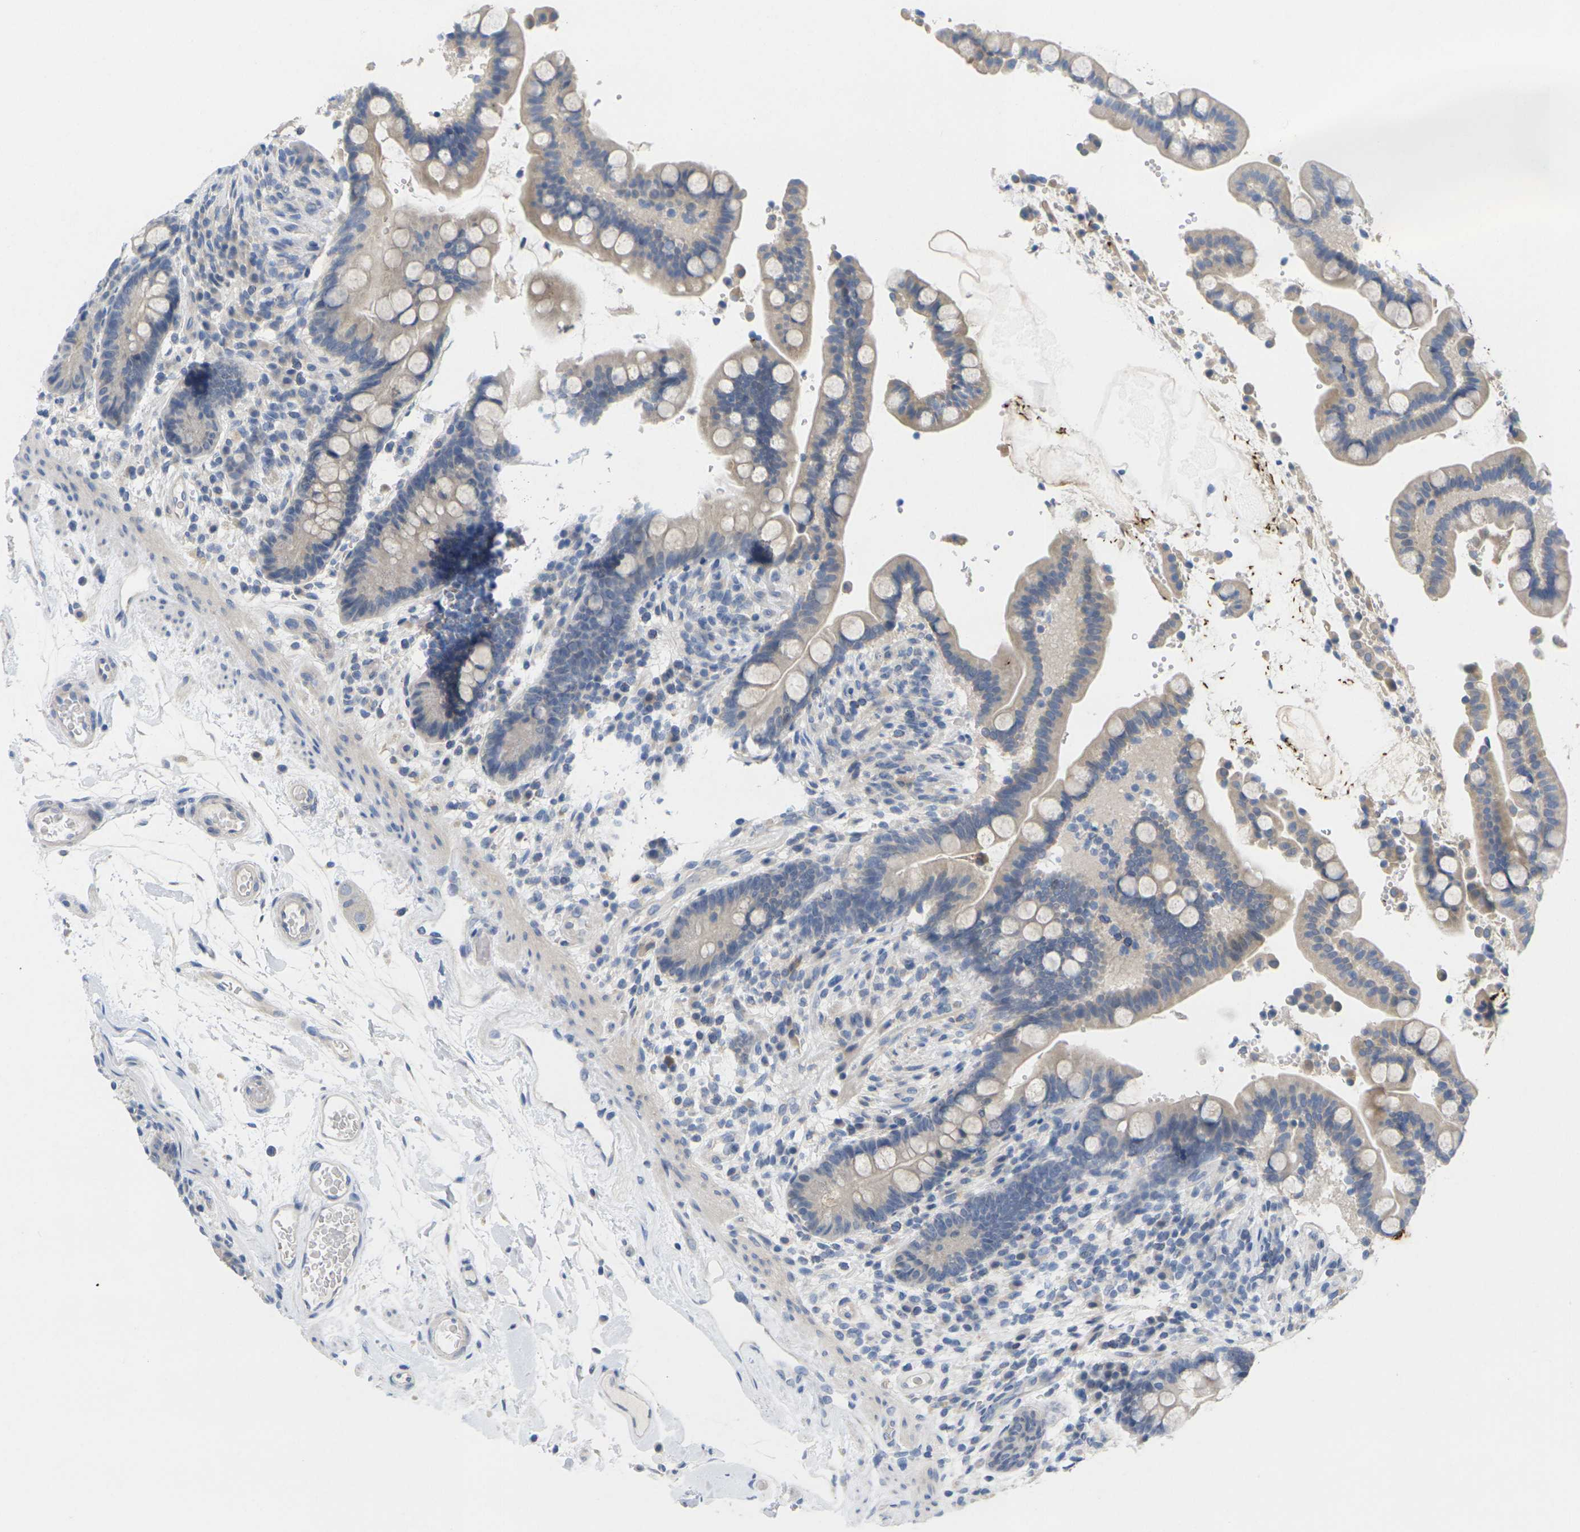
{"staining": {"intensity": "negative", "quantity": "none", "location": "none"}, "tissue": "colon", "cell_type": "Endothelial cells", "image_type": "normal", "snomed": [{"axis": "morphology", "description": "Normal tissue, NOS"}, {"axis": "topography", "description": "Colon"}], "caption": "Human colon stained for a protein using IHC exhibits no staining in endothelial cells.", "gene": "TNNI3", "patient": {"sex": "male", "age": 73}}